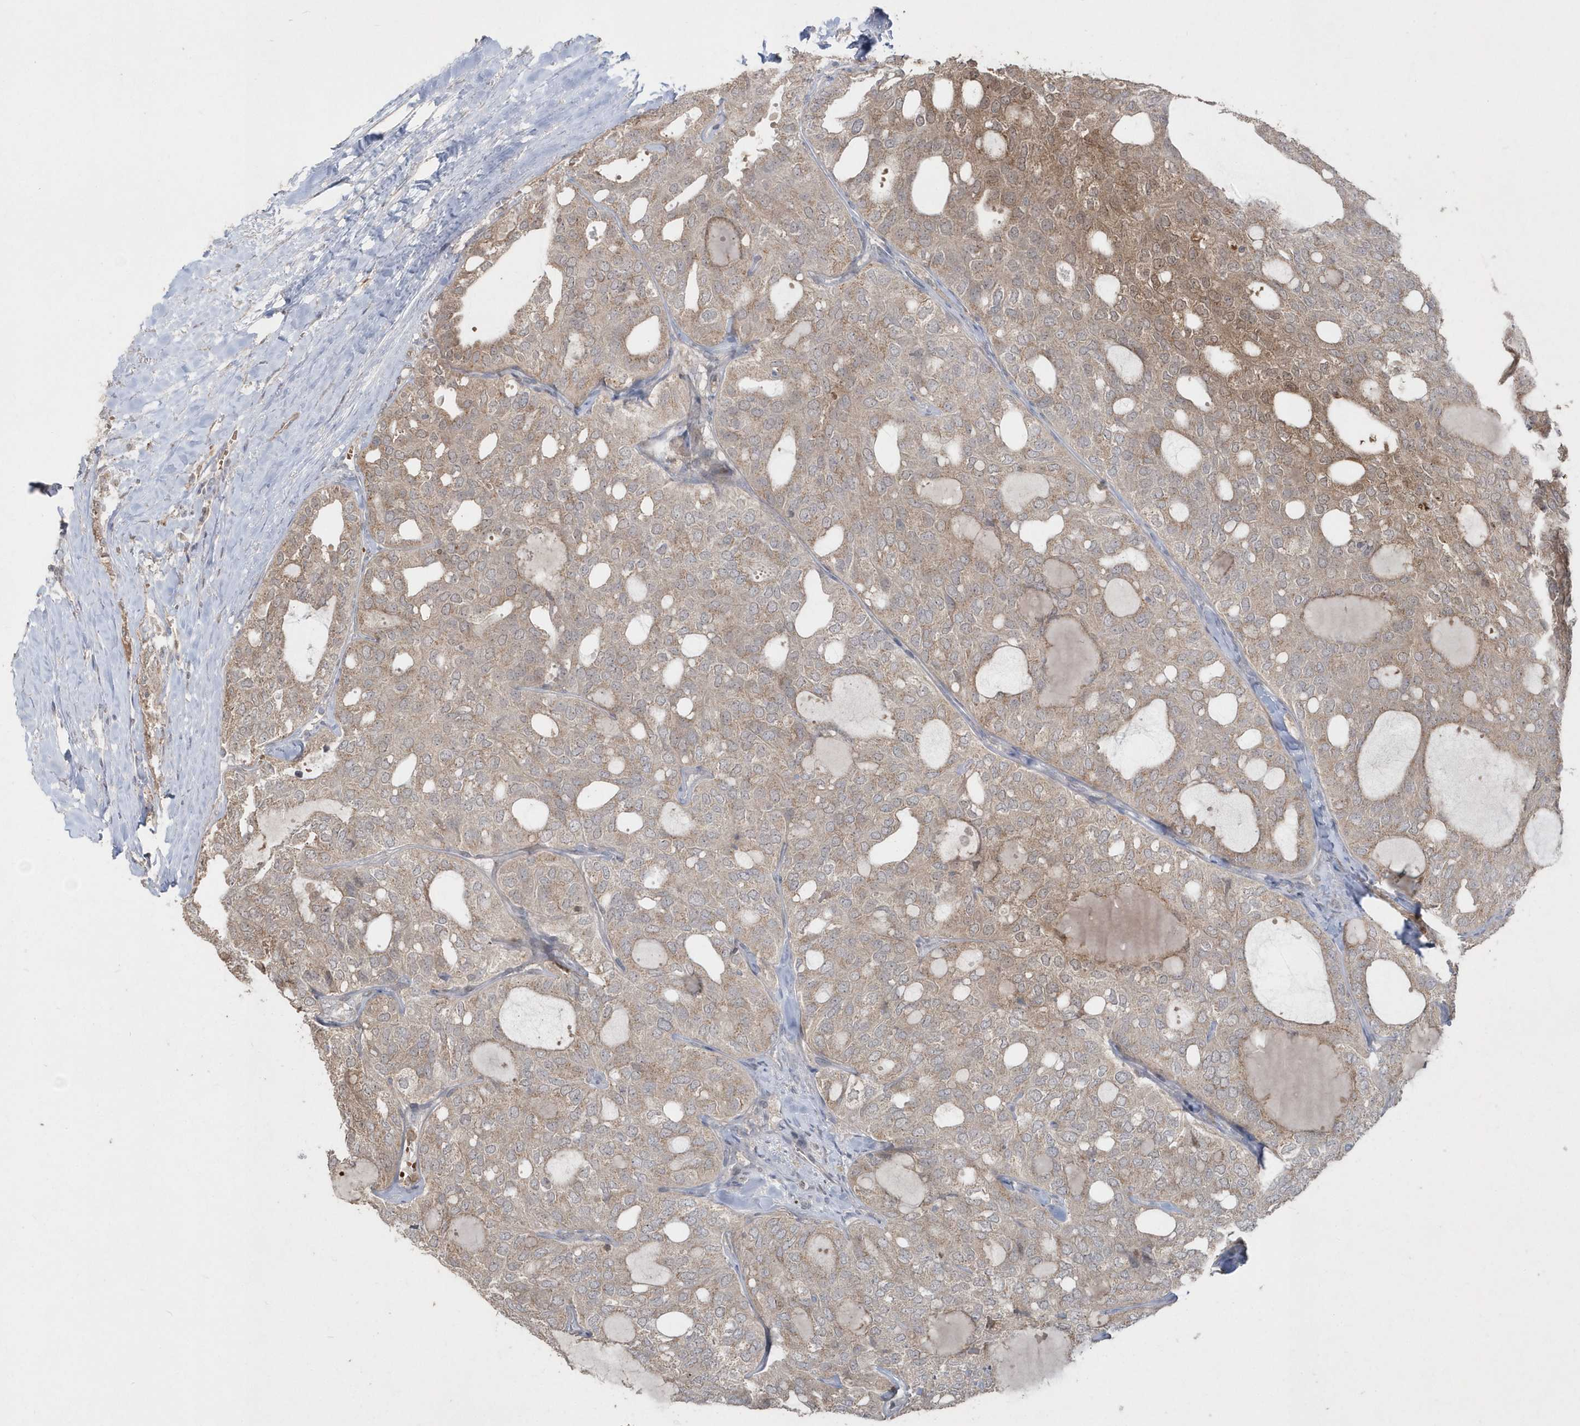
{"staining": {"intensity": "weak", "quantity": ">75%", "location": "cytoplasmic/membranous"}, "tissue": "thyroid cancer", "cell_type": "Tumor cells", "image_type": "cancer", "snomed": [{"axis": "morphology", "description": "Follicular adenoma carcinoma, NOS"}, {"axis": "topography", "description": "Thyroid gland"}], "caption": "A brown stain labels weak cytoplasmic/membranous positivity of a protein in thyroid cancer tumor cells.", "gene": "GEMIN6", "patient": {"sex": "male", "age": 75}}